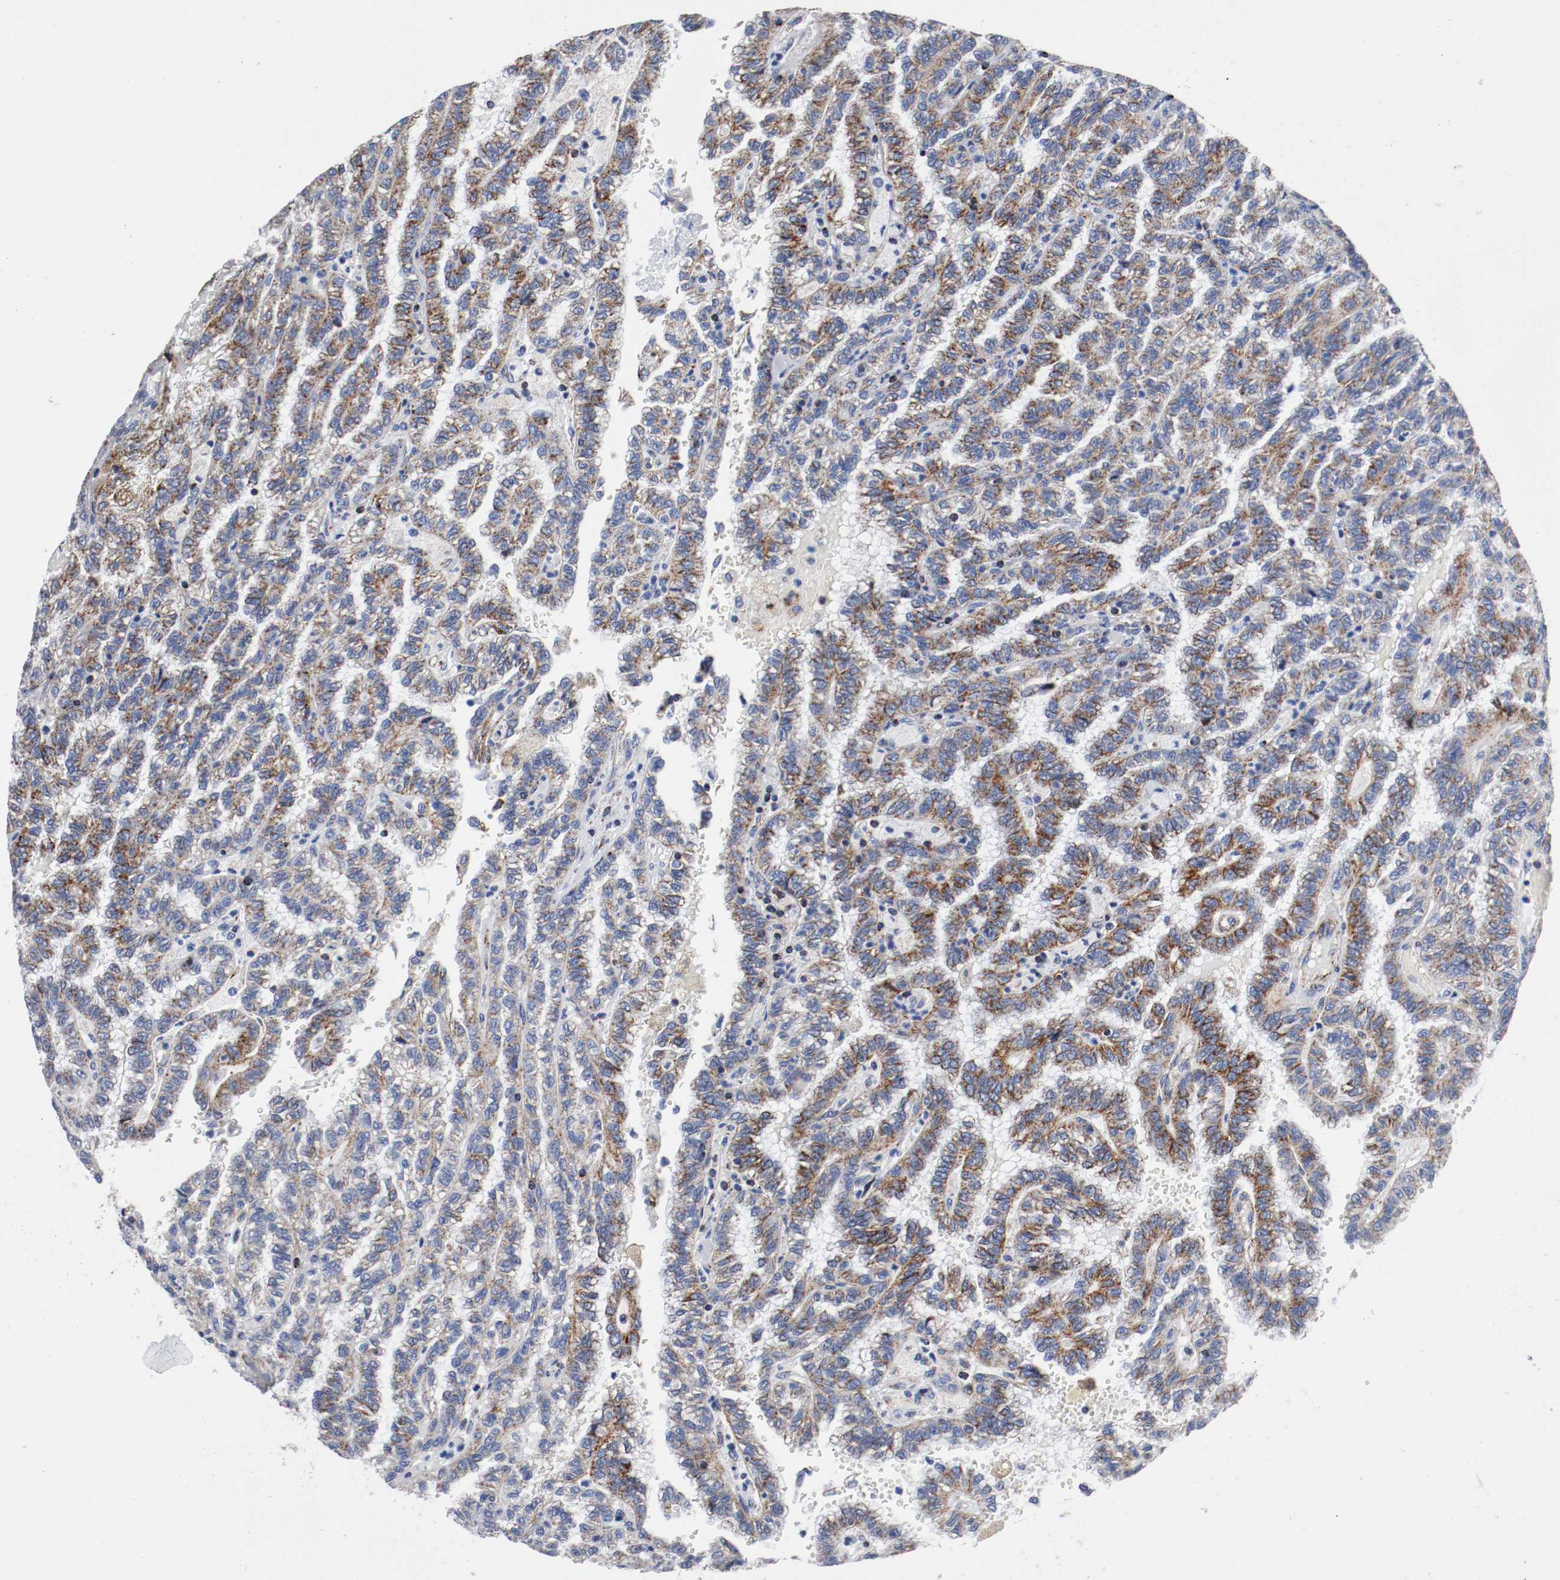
{"staining": {"intensity": "moderate", "quantity": ">75%", "location": "cytoplasmic/membranous"}, "tissue": "renal cancer", "cell_type": "Tumor cells", "image_type": "cancer", "snomed": [{"axis": "morphology", "description": "Inflammation, NOS"}, {"axis": "morphology", "description": "Adenocarcinoma, NOS"}, {"axis": "topography", "description": "Kidney"}], "caption": "Immunohistochemistry (IHC) of renal cancer (adenocarcinoma) exhibits medium levels of moderate cytoplasmic/membranous expression in about >75% of tumor cells.", "gene": "TUBD1", "patient": {"sex": "male", "age": 68}}